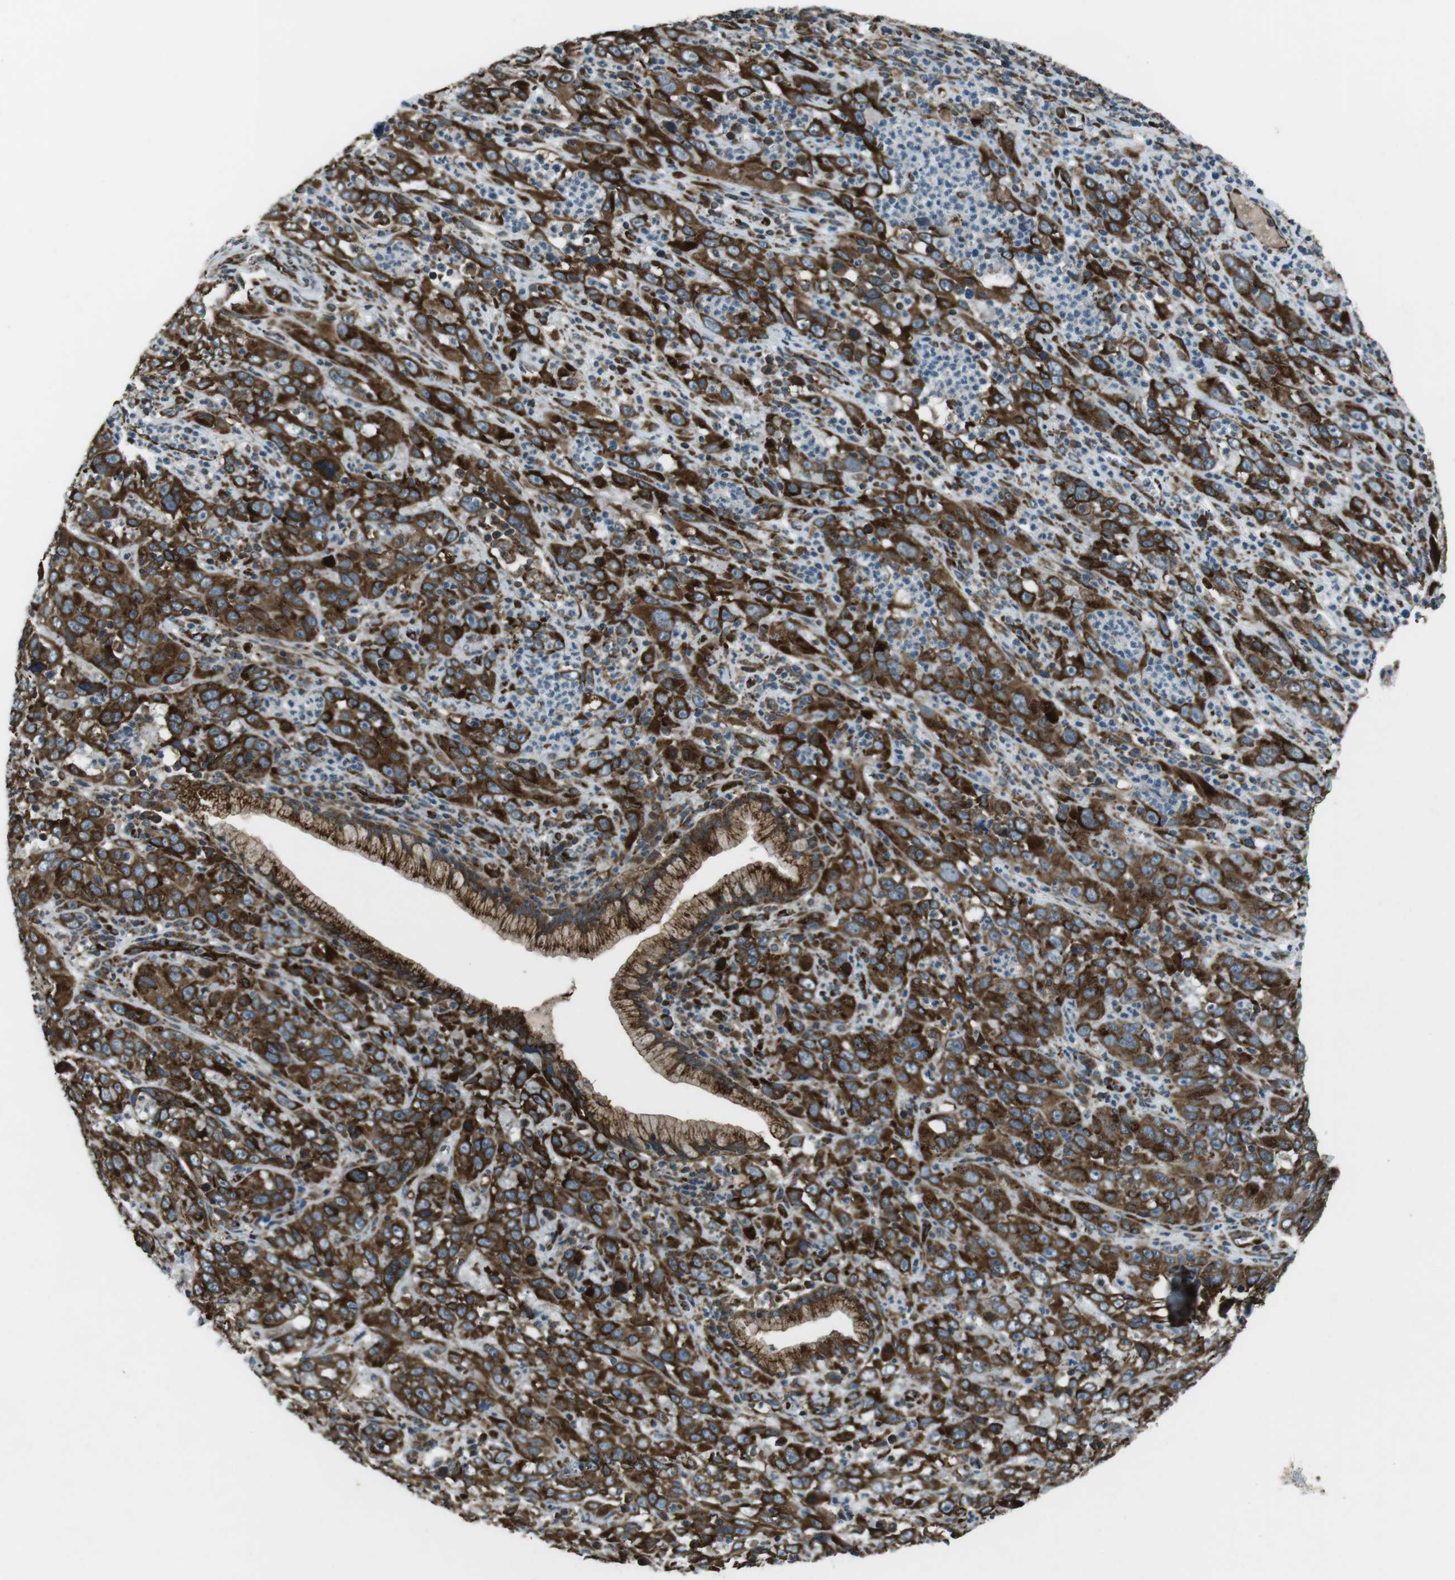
{"staining": {"intensity": "strong", "quantity": ">75%", "location": "cytoplasmic/membranous"}, "tissue": "cervical cancer", "cell_type": "Tumor cells", "image_type": "cancer", "snomed": [{"axis": "morphology", "description": "Squamous cell carcinoma, NOS"}, {"axis": "topography", "description": "Cervix"}], "caption": "Immunohistochemistry (IHC) image of neoplastic tissue: cervical squamous cell carcinoma stained using IHC reveals high levels of strong protein expression localized specifically in the cytoplasmic/membranous of tumor cells, appearing as a cytoplasmic/membranous brown color.", "gene": "KTN1", "patient": {"sex": "female", "age": 32}}